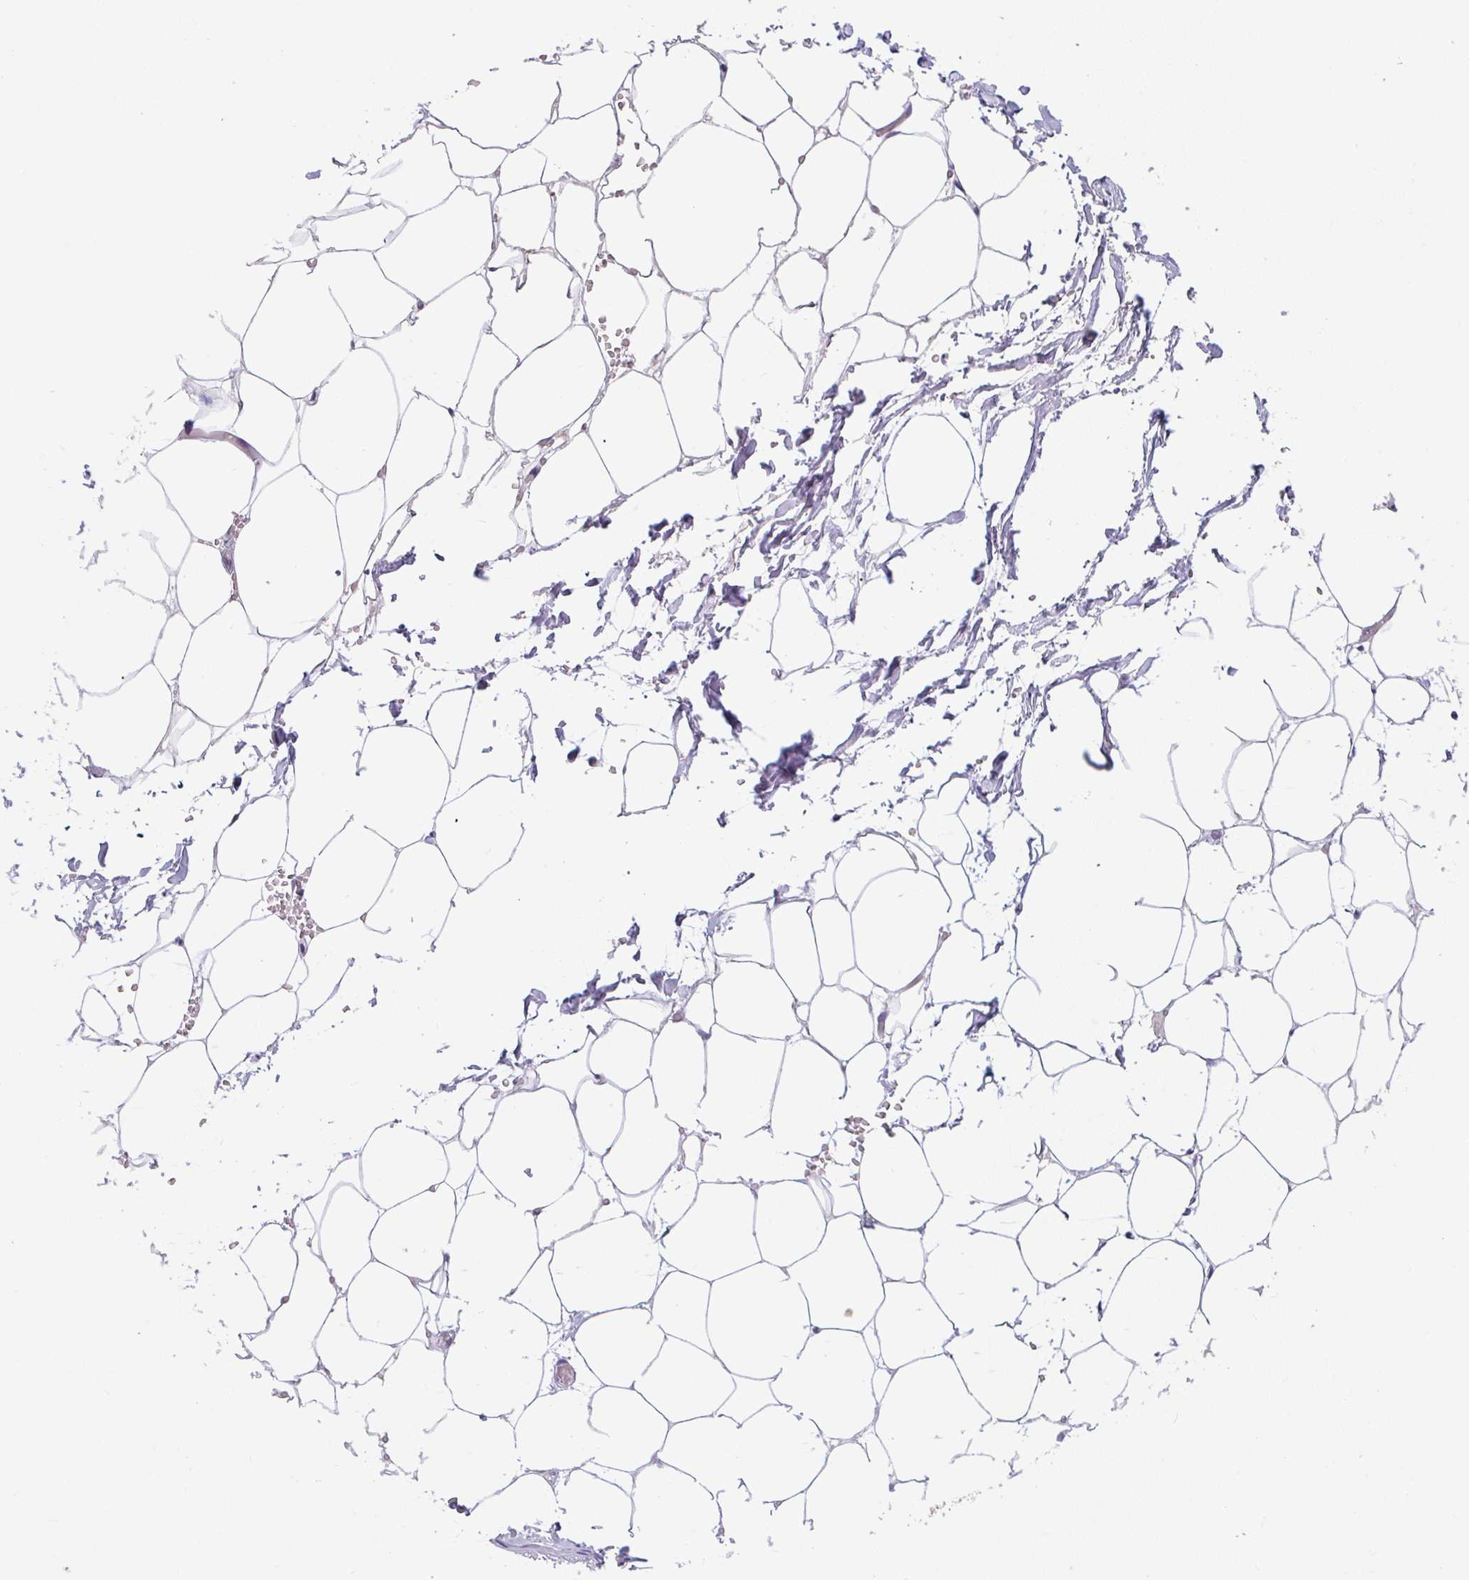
{"staining": {"intensity": "negative", "quantity": "none", "location": "none"}, "tissue": "adipose tissue", "cell_type": "Adipocytes", "image_type": "normal", "snomed": [{"axis": "morphology", "description": "Normal tissue, NOS"}, {"axis": "topography", "description": "Adipose tissue"}, {"axis": "topography", "description": "Vascular tissue"}, {"axis": "topography", "description": "Rectum"}, {"axis": "topography", "description": "Peripheral nerve tissue"}], "caption": "This is an immunohistochemistry (IHC) micrograph of benign human adipose tissue. There is no expression in adipocytes.", "gene": "ADAMTS19", "patient": {"sex": "female", "age": 69}}